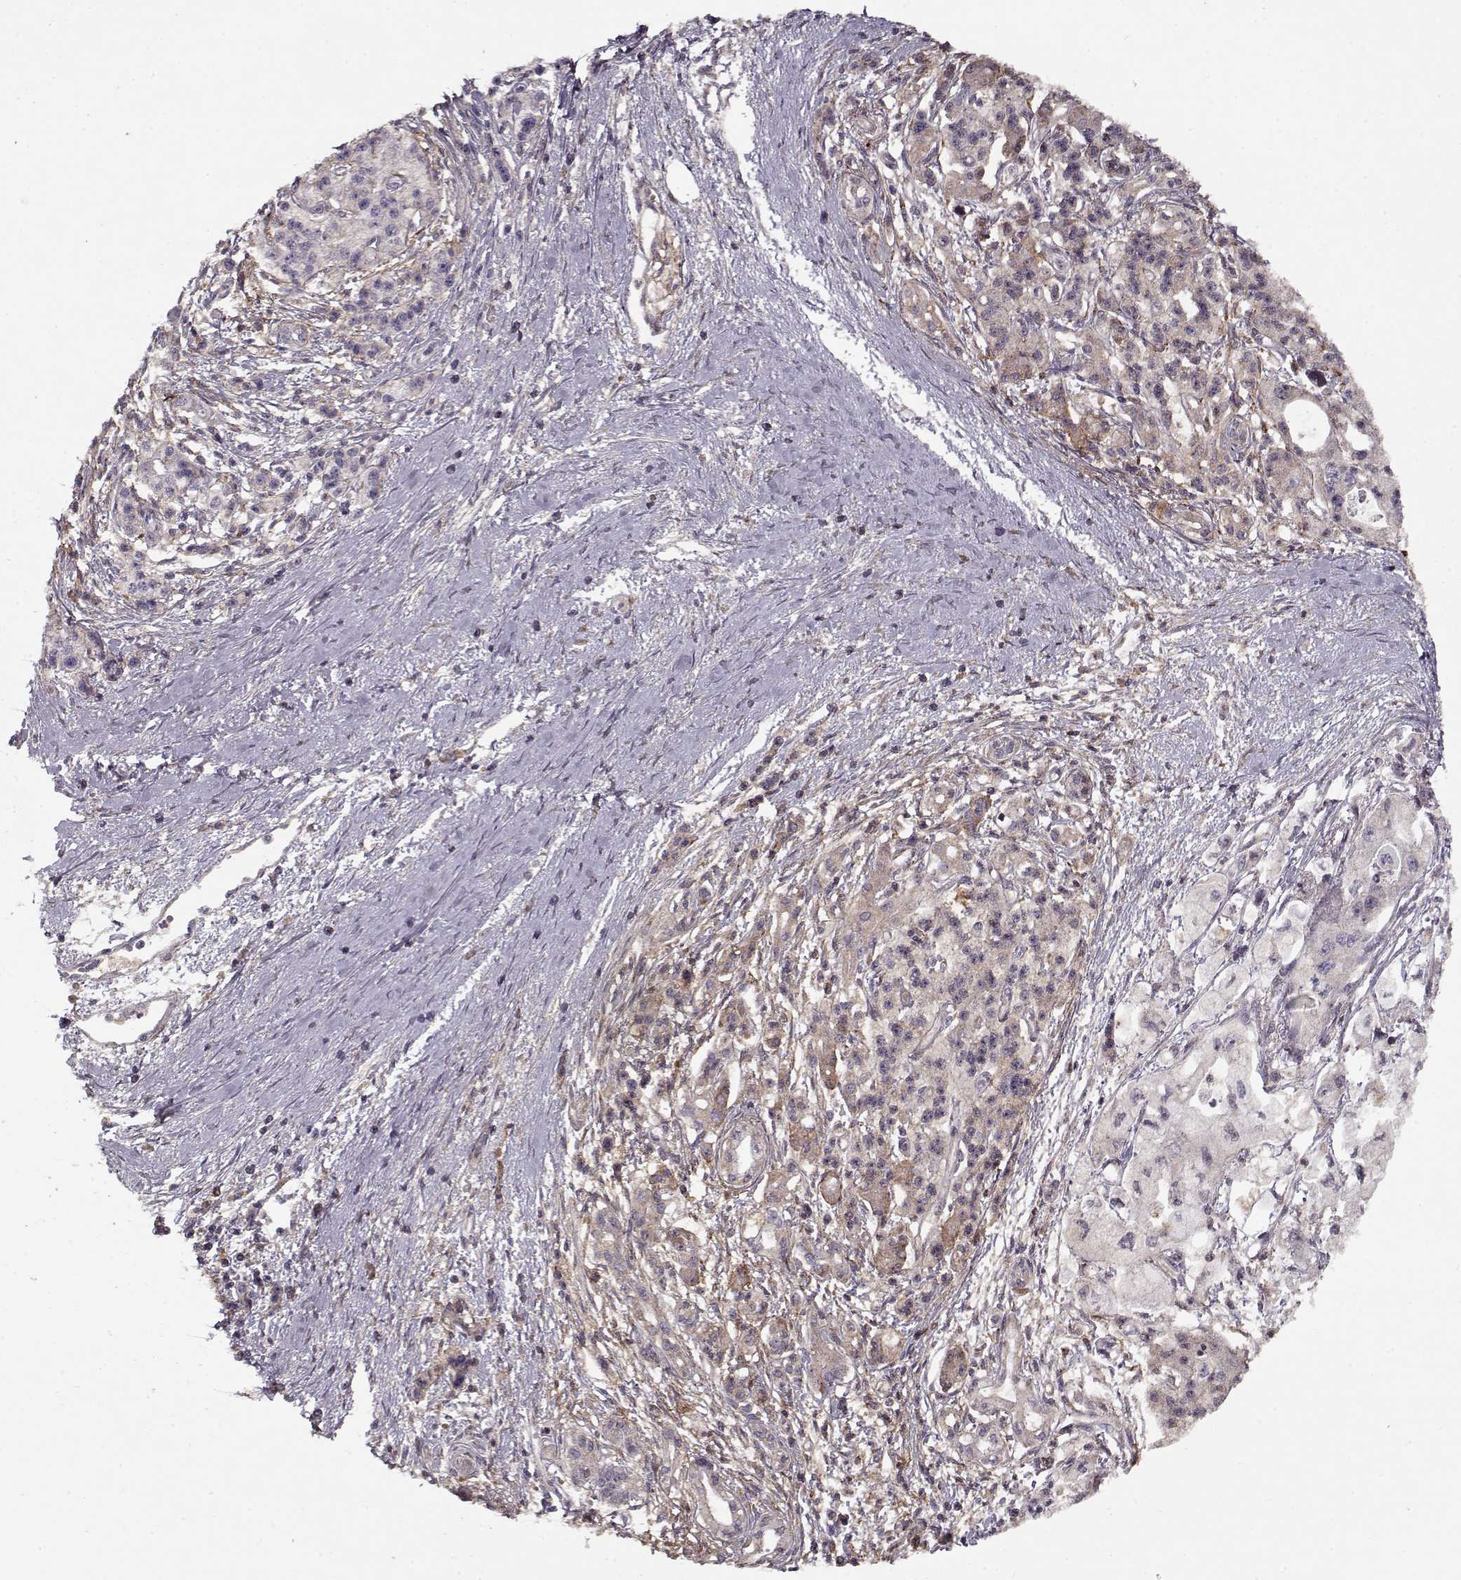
{"staining": {"intensity": "weak", "quantity": "25%-75%", "location": "cytoplasmic/membranous"}, "tissue": "pancreatic cancer", "cell_type": "Tumor cells", "image_type": "cancer", "snomed": [{"axis": "morphology", "description": "Adenocarcinoma, NOS"}, {"axis": "topography", "description": "Pancreas"}], "caption": "Immunohistochemical staining of pancreatic adenocarcinoma demonstrates weak cytoplasmic/membranous protein positivity in about 25%-75% of tumor cells. The staining was performed using DAB to visualize the protein expression in brown, while the nuclei were stained in blue with hematoxylin (Magnification: 20x).", "gene": "LAMA2", "patient": {"sex": "male", "age": 70}}